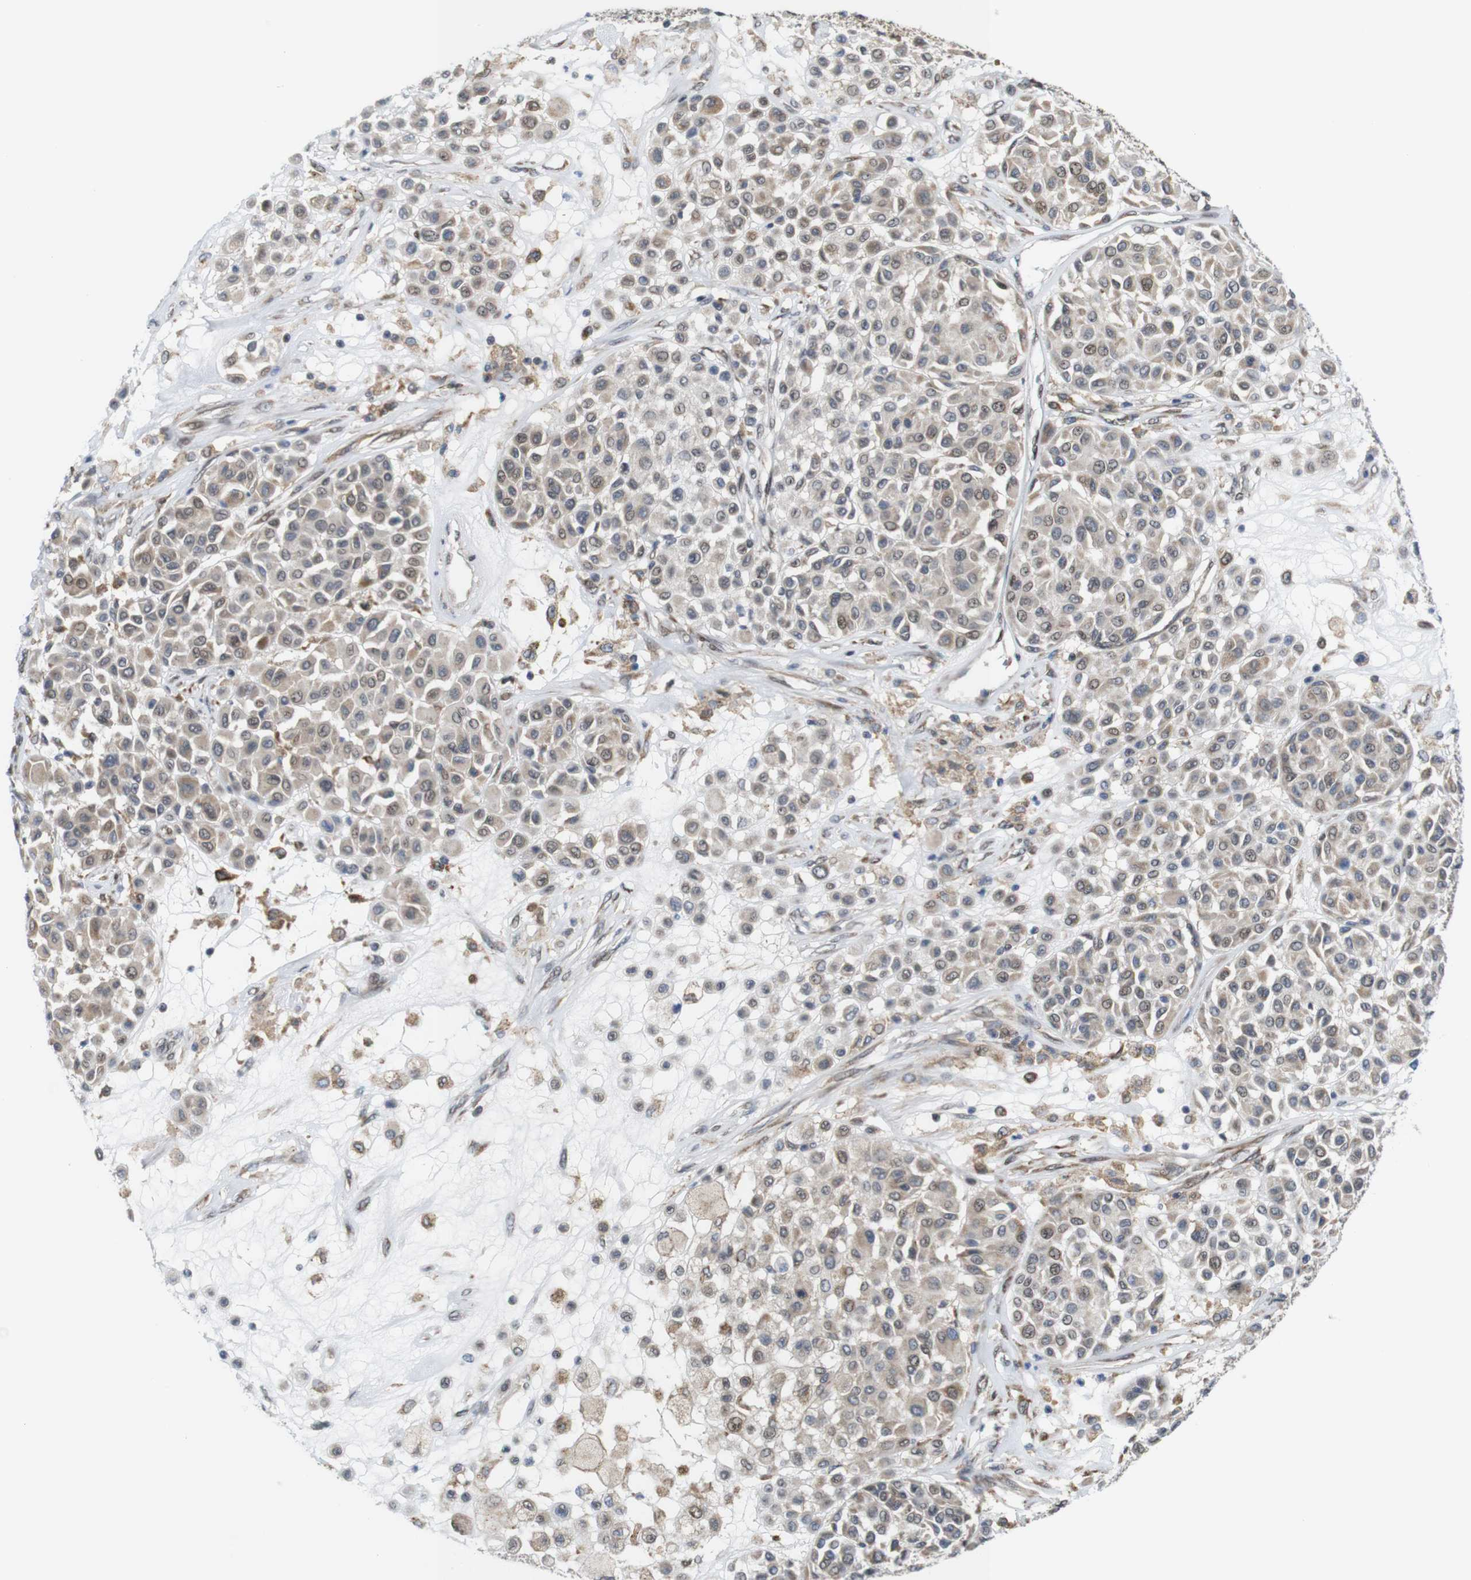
{"staining": {"intensity": "moderate", "quantity": ">75%", "location": "cytoplasmic/membranous,nuclear"}, "tissue": "melanoma", "cell_type": "Tumor cells", "image_type": "cancer", "snomed": [{"axis": "morphology", "description": "Malignant melanoma, Metastatic site"}, {"axis": "topography", "description": "Soft tissue"}], "caption": "An immunohistochemistry (IHC) photomicrograph of tumor tissue is shown. Protein staining in brown labels moderate cytoplasmic/membranous and nuclear positivity in melanoma within tumor cells.", "gene": "PNMA8A", "patient": {"sex": "male", "age": 41}}